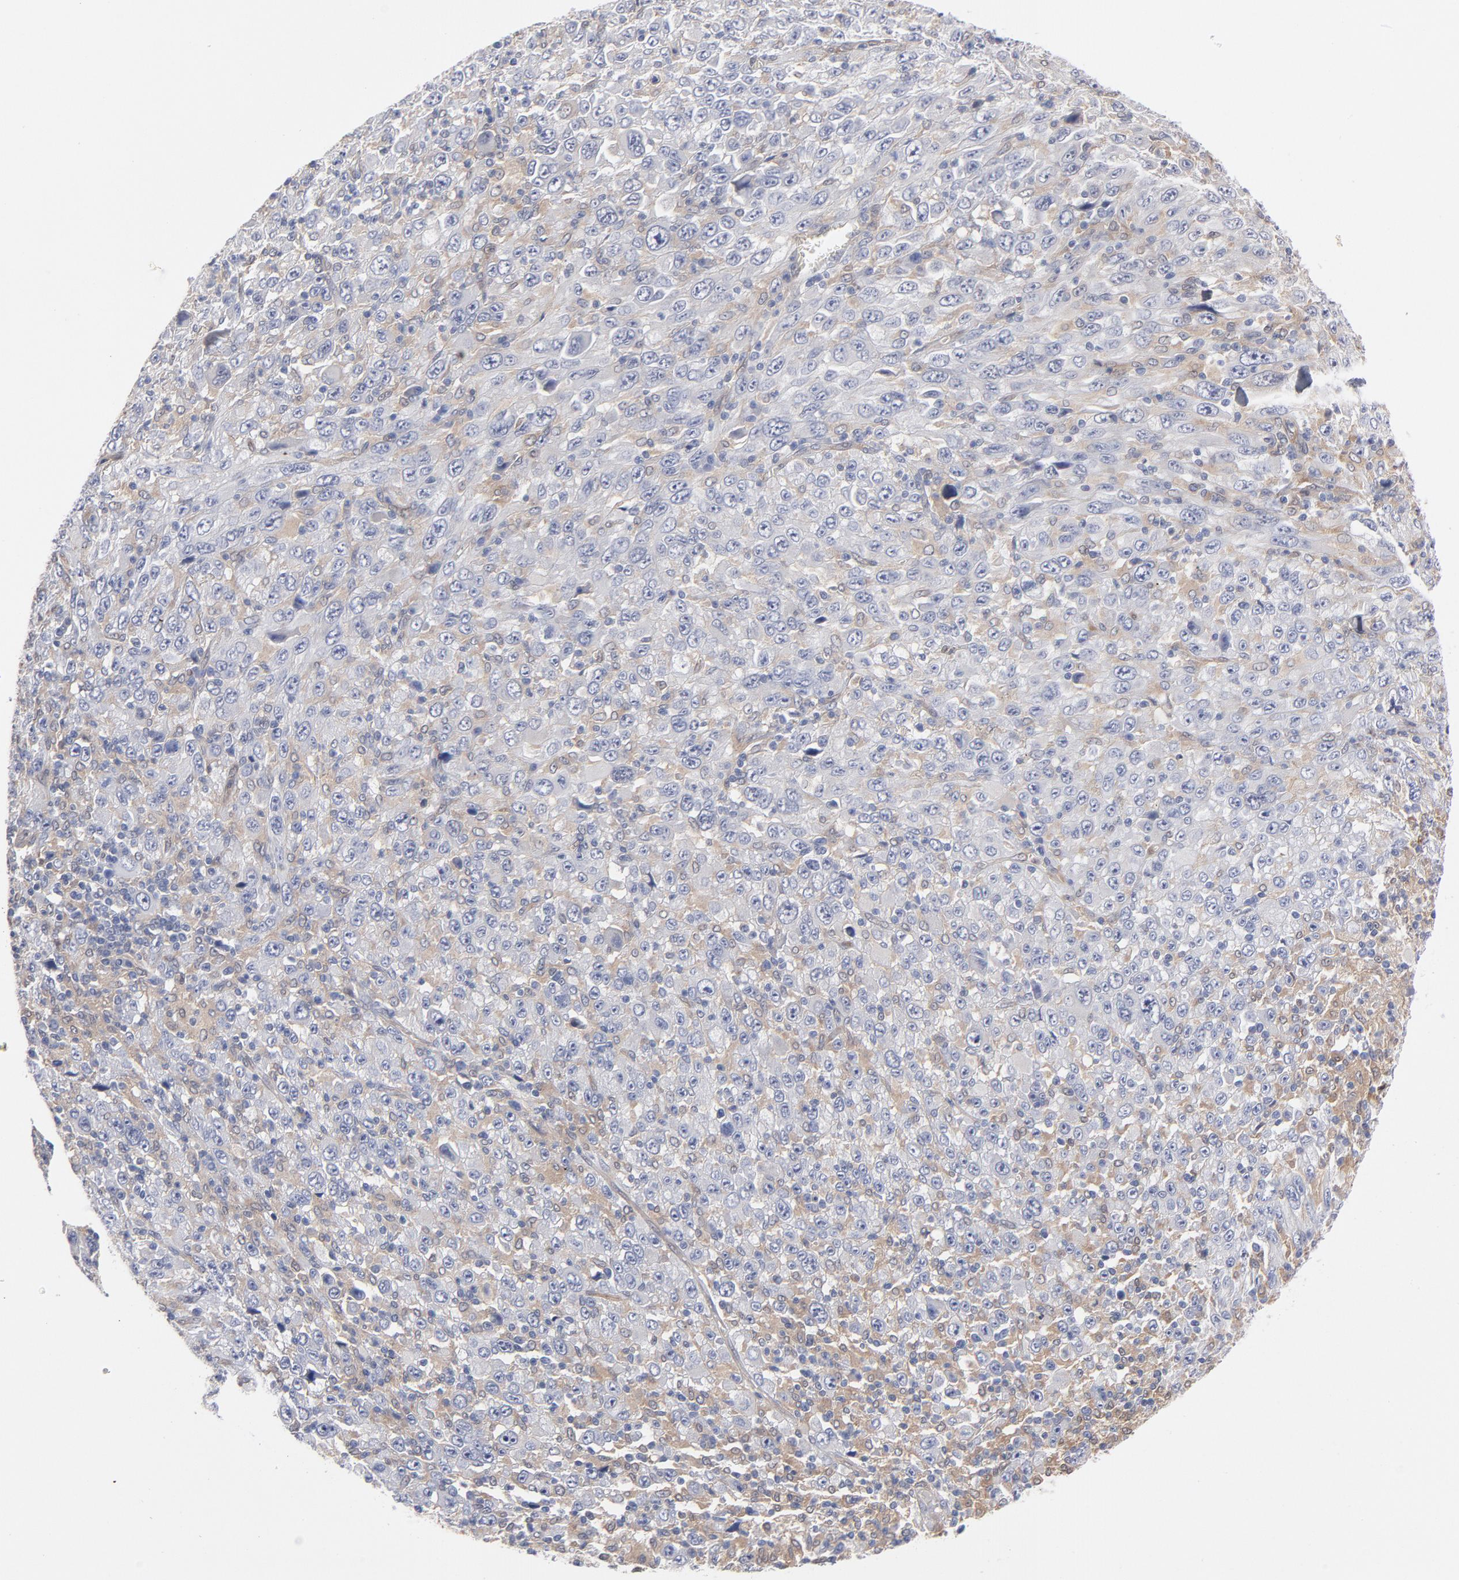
{"staining": {"intensity": "weak", "quantity": ">75%", "location": "cytoplasmic/membranous"}, "tissue": "melanoma", "cell_type": "Tumor cells", "image_type": "cancer", "snomed": [{"axis": "morphology", "description": "Malignant melanoma, Metastatic site"}, {"axis": "topography", "description": "Skin"}], "caption": "Weak cytoplasmic/membranous expression is identified in about >75% of tumor cells in melanoma.", "gene": "ARRB1", "patient": {"sex": "female", "age": 56}}